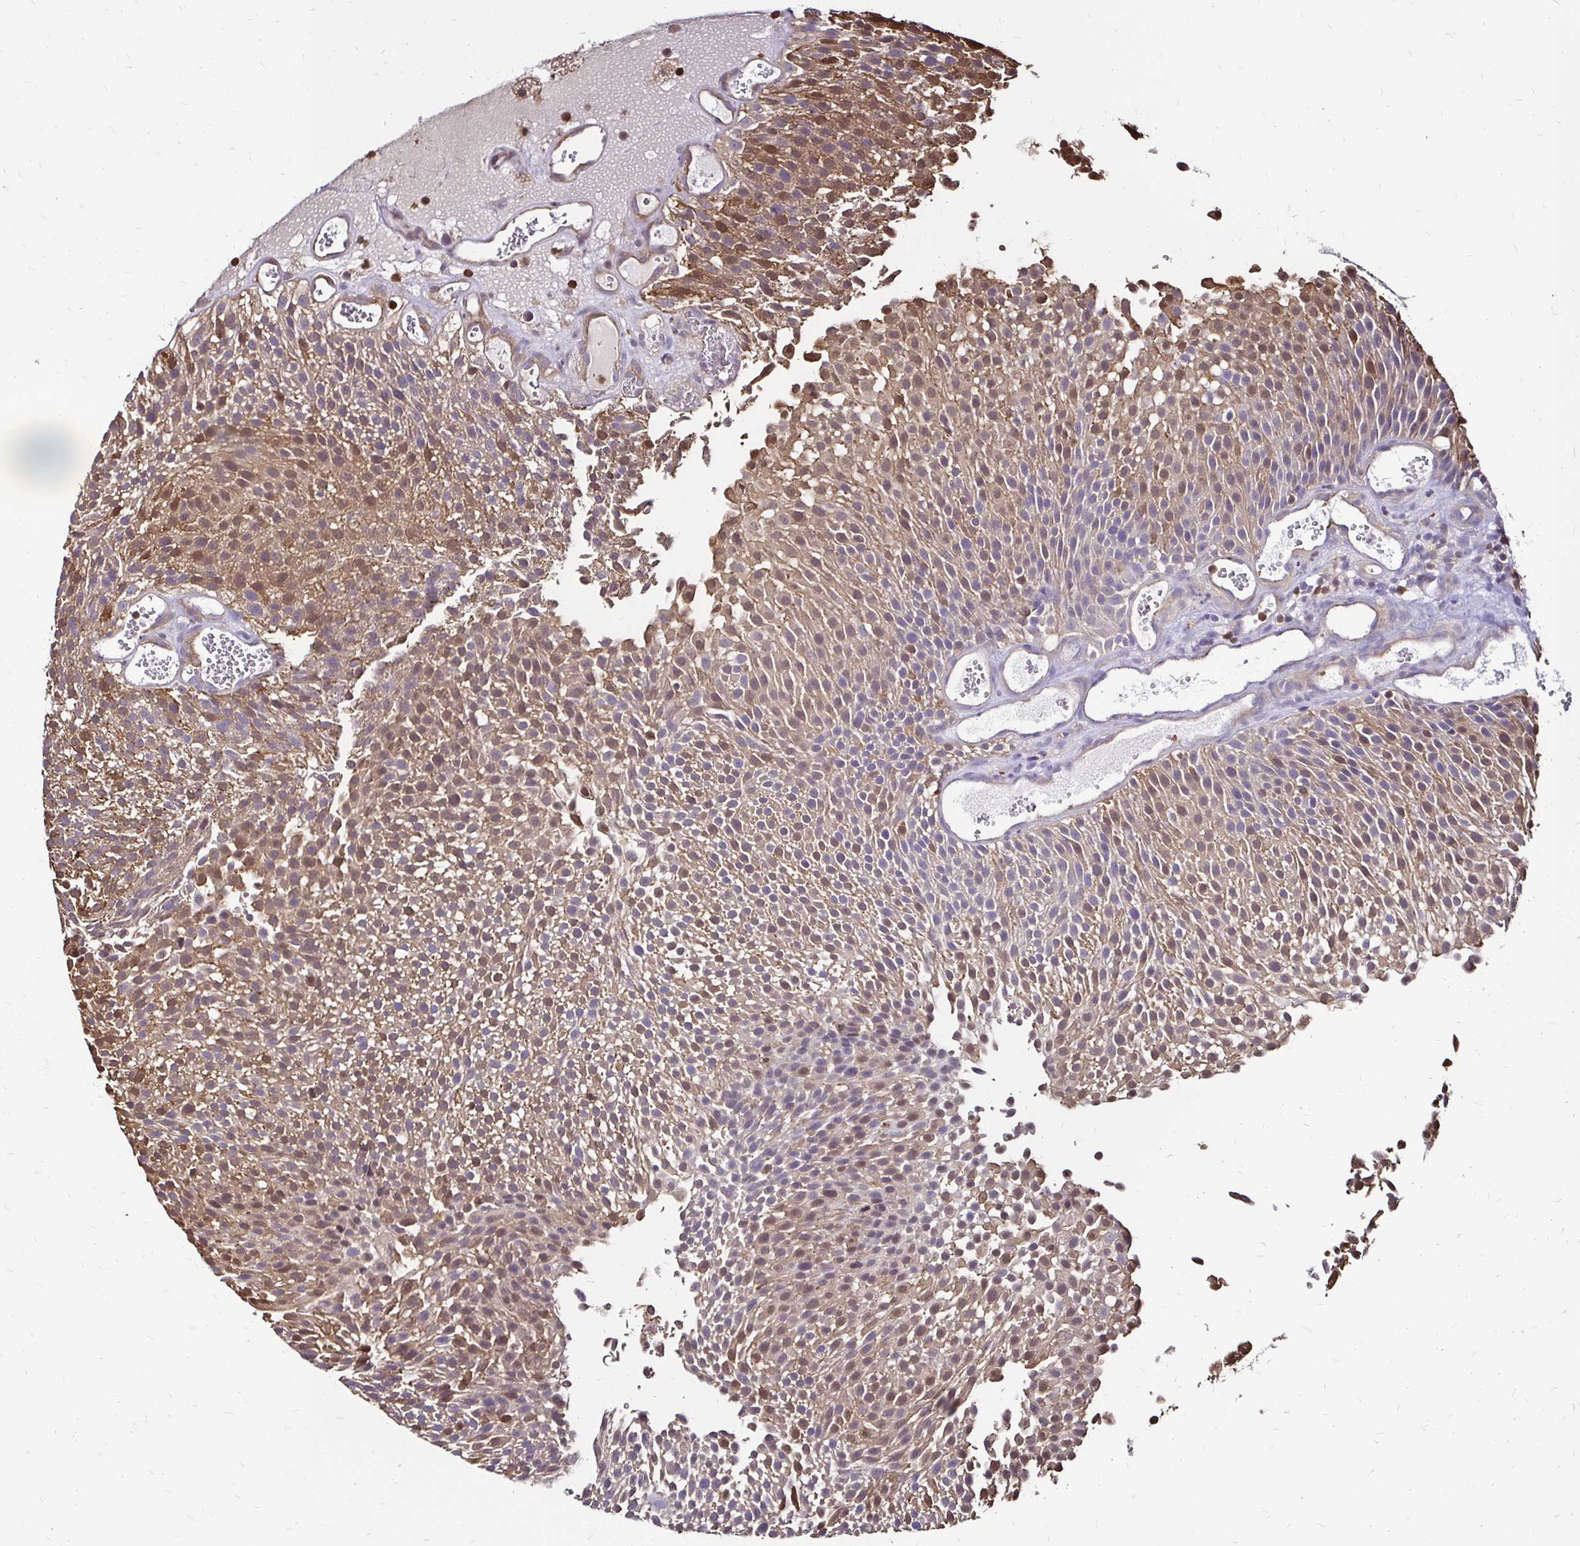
{"staining": {"intensity": "moderate", "quantity": "25%-75%", "location": "cytoplasmic/membranous,nuclear"}, "tissue": "urothelial cancer", "cell_type": "Tumor cells", "image_type": "cancer", "snomed": [{"axis": "morphology", "description": "Urothelial carcinoma, Low grade"}, {"axis": "topography", "description": "Urinary bladder"}], "caption": "Immunohistochemistry (IHC) histopathology image of neoplastic tissue: human urothelial cancer stained using IHC exhibits medium levels of moderate protein expression localized specifically in the cytoplasmic/membranous and nuclear of tumor cells, appearing as a cytoplasmic/membranous and nuclear brown color.", "gene": "ZFP1", "patient": {"sex": "female", "age": 79}}